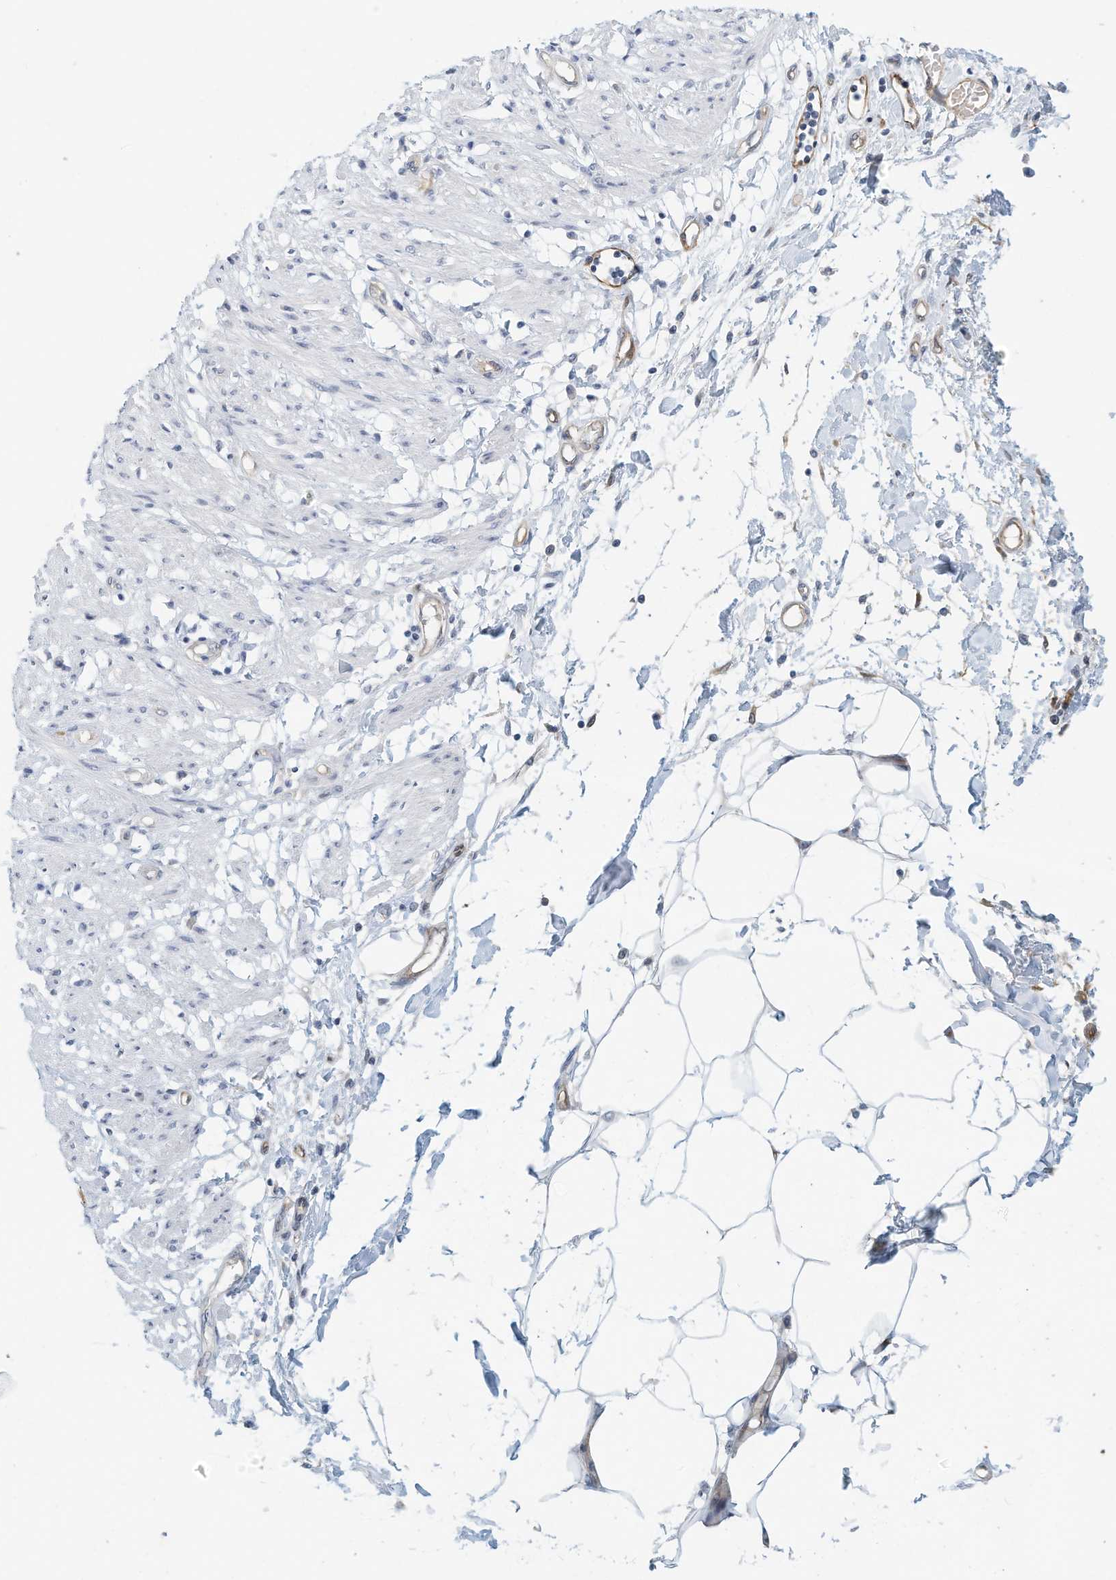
{"staining": {"intensity": "negative", "quantity": "none", "location": "none"}, "tissue": "smooth muscle", "cell_type": "Smooth muscle cells", "image_type": "normal", "snomed": [{"axis": "morphology", "description": "Normal tissue, NOS"}, {"axis": "morphology", "description": "Adenocarcinoma, NOS"}, {"axis": "topography", "description": "Smooth muscle"}, {"axis": "topography", "description": "Colon"}], "caption": "Immunohistochemistry histopathology image of unremarkable human smooth muscle stained for a protein (brown), which displays no positivity in smooth muscle cells. (DAB (3,3'-diaminobenzidine) immunohistochemistry visualized using brightfield microscopy, high magnification).", "gene": "ARHGAP28", "patient": {"sex": "male", "age": 14}}